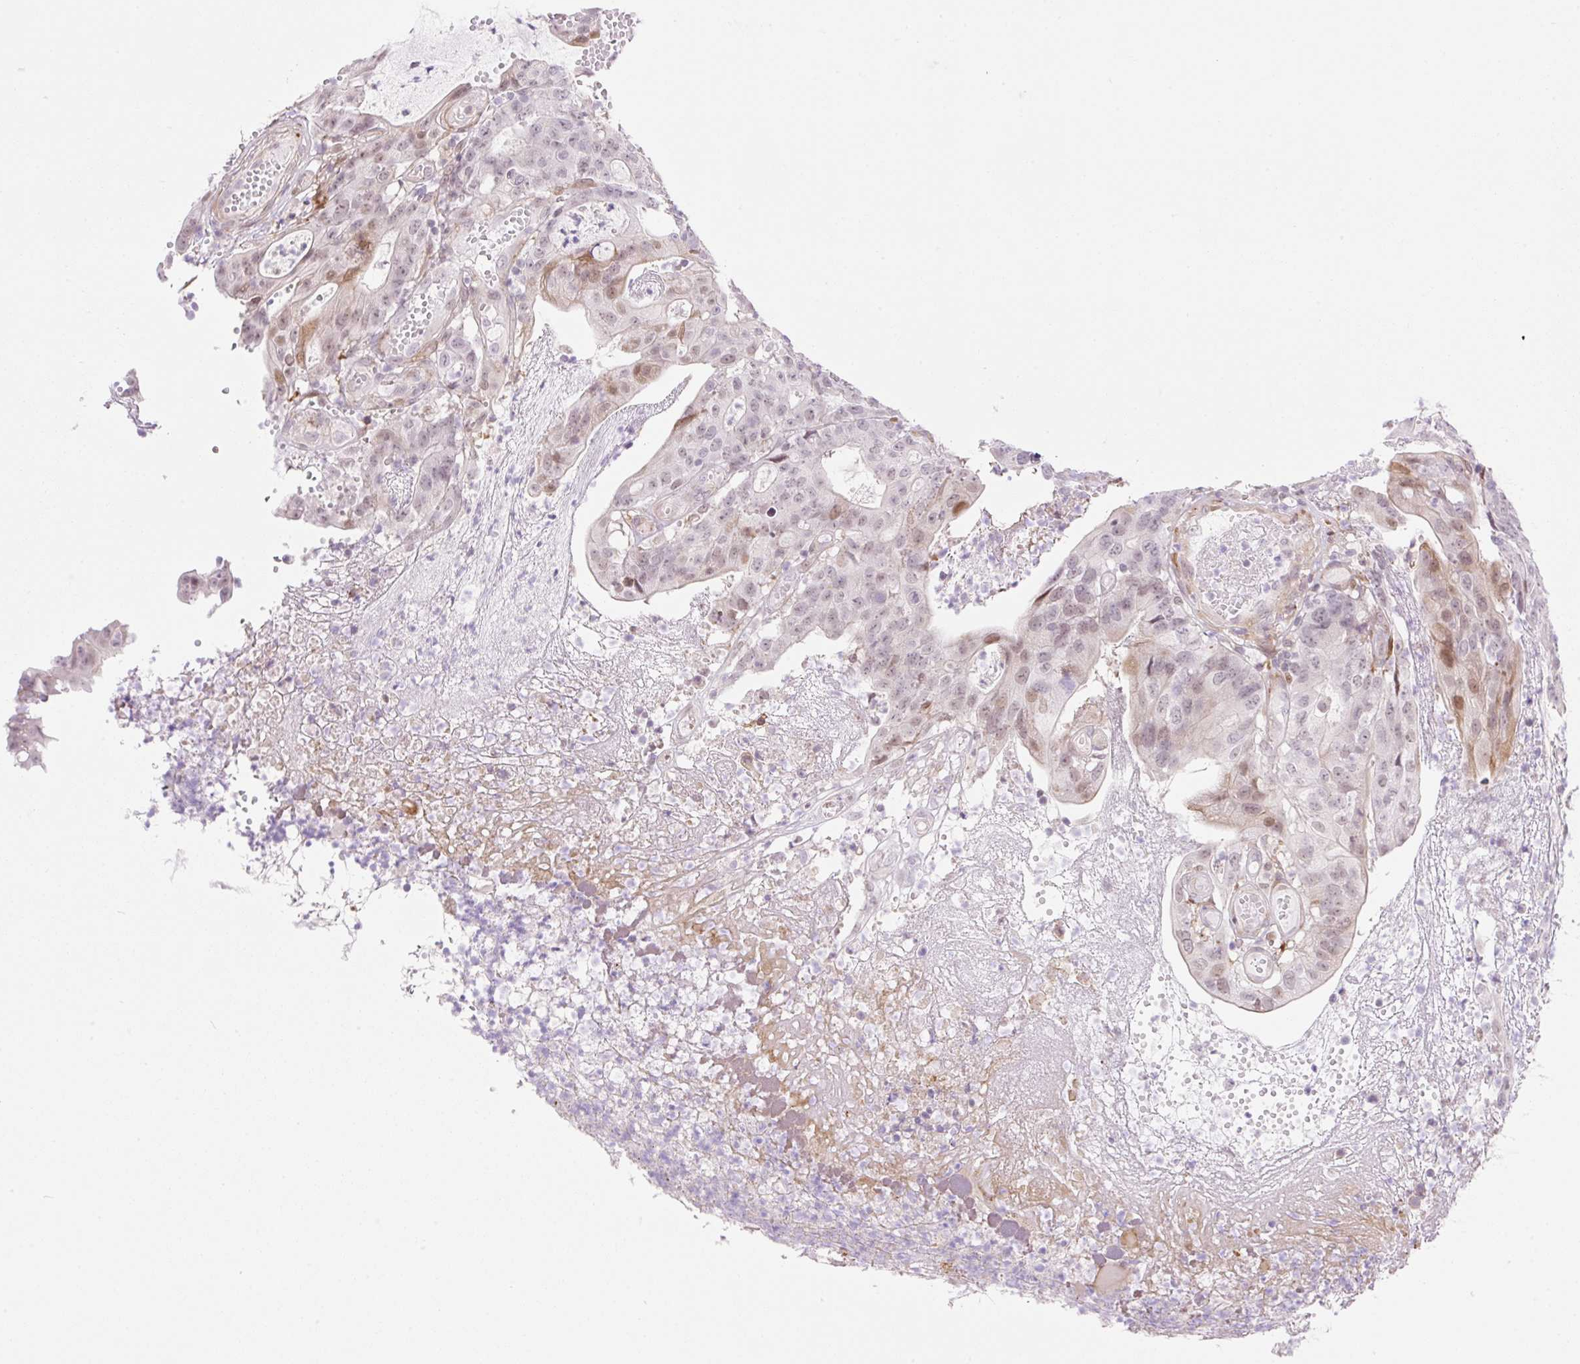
{"staining": {"intensity": "moderate", "quantity": "<25%", "location": "cytoplasmic/membranous,nuclear"}, "tissue": "colorectal cancer", "cell_type": "Tumor cells", "image_type": "cancer", "snomed": [{"axis": "morphology", "description": "Adenocarcinoma, NOS"}, {"axis": "topography", "description": "Colon"}], "caption": "This photomicrograph demonstrates immunohistochemistry staining of adenocarcinoma (colorectal), with low moderate cytoplasmic/membranous and nuclear positivity in about <25% of tumor cells.", "gene": "ZFP41", "patient": {"sex": "male", "age": 83}}